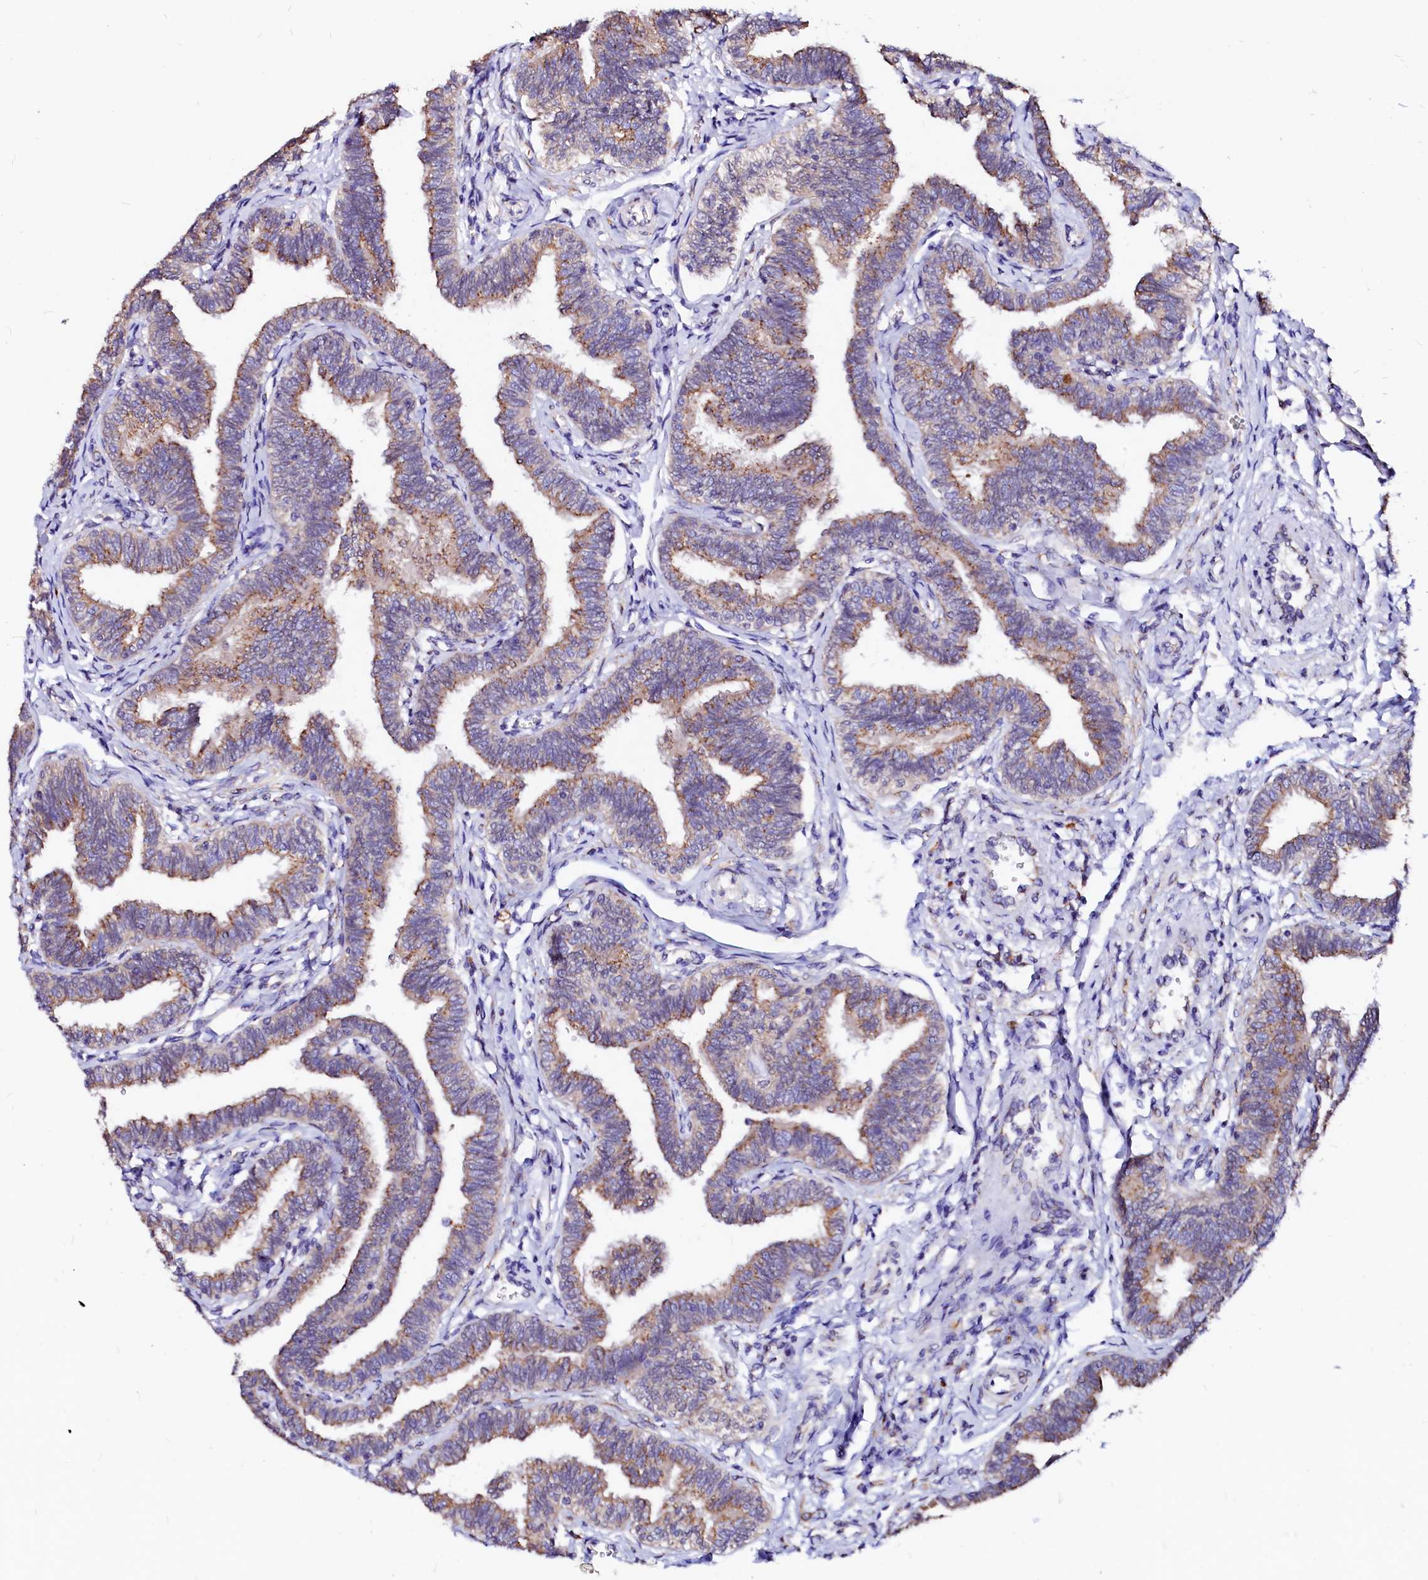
{"staining": {"intensity": "moderate", "quantity": ">75%", "location": "cytoplasmic/membranous"}, "tissue": "fallopian tube", "cell_type": "Glandular cells", "image_type": "normal", "snomed": [{"axis": "morphology", "description": "Normal tissue, NOS"}, {"axis": "topography", "description": "Fallopian tube"}, {"axis": "topography", "description": "Ovary"}], "caption": "The image shows immunohistochemical staining of normal fallopian tube. There is moderate cytoplasmic/membranous expression is identified in approximately >75% of glandular cells.", "gene": "LMAN1", "patient": {"sex": "female", "age": 23}}